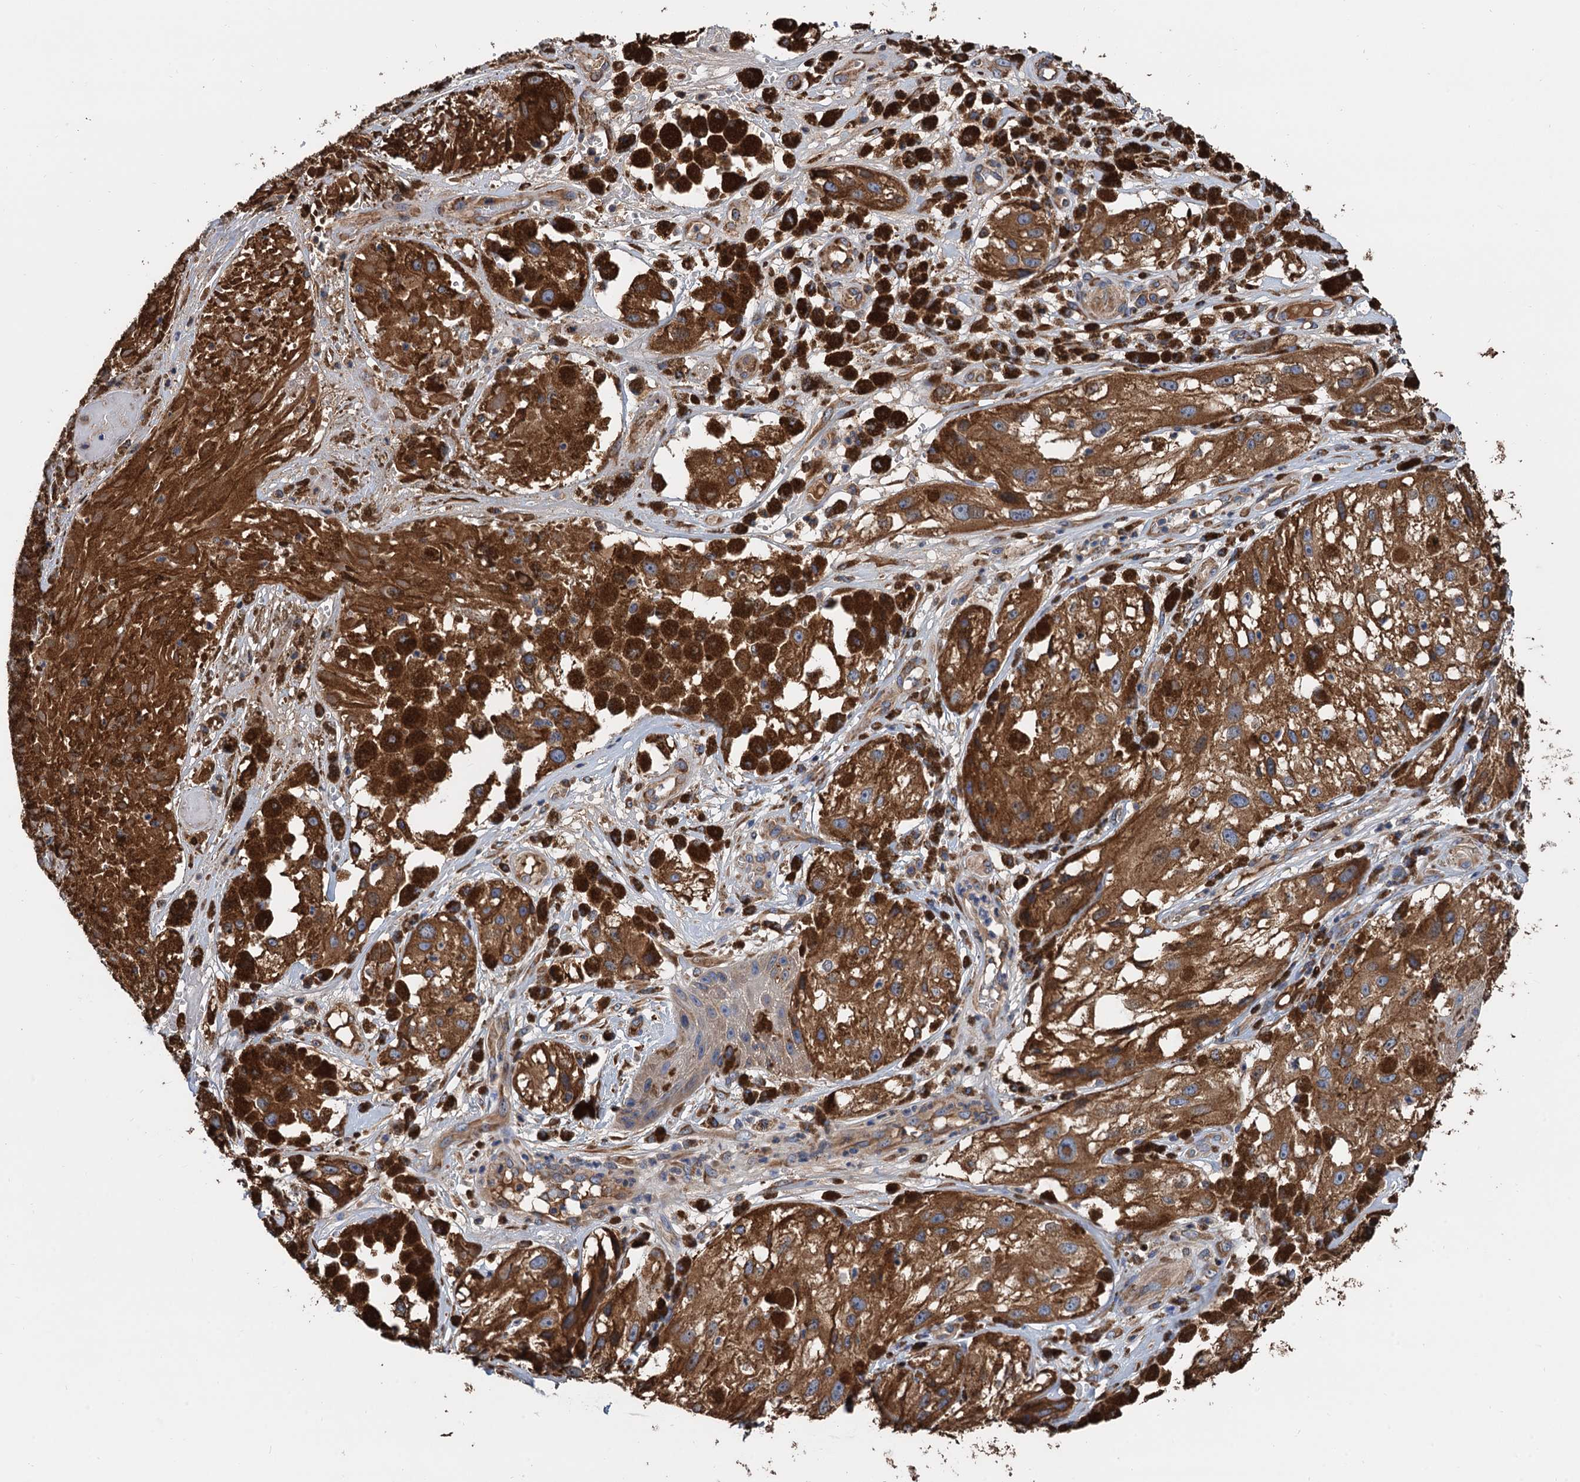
{"staining": {"intensity": "strong", "quantity": ">75%", "location": "cytoplasmic/membranous"}, "tissue": "melanoma", "cell_type": "Tumor cells", "image_type": "cancer", "snomed": [{"axis": "morphology", "description": "Malignant melanoma, NOS"}, {"axis": "topography", "description": "Skin"}], "caption": "Strong cytoplasmic/membranous positivity for a protein is identified in about >75% of tumor cells of melanoma using IHC.", "gene": "CNNM1", "patient": {"sex": "male", "age": 88}}